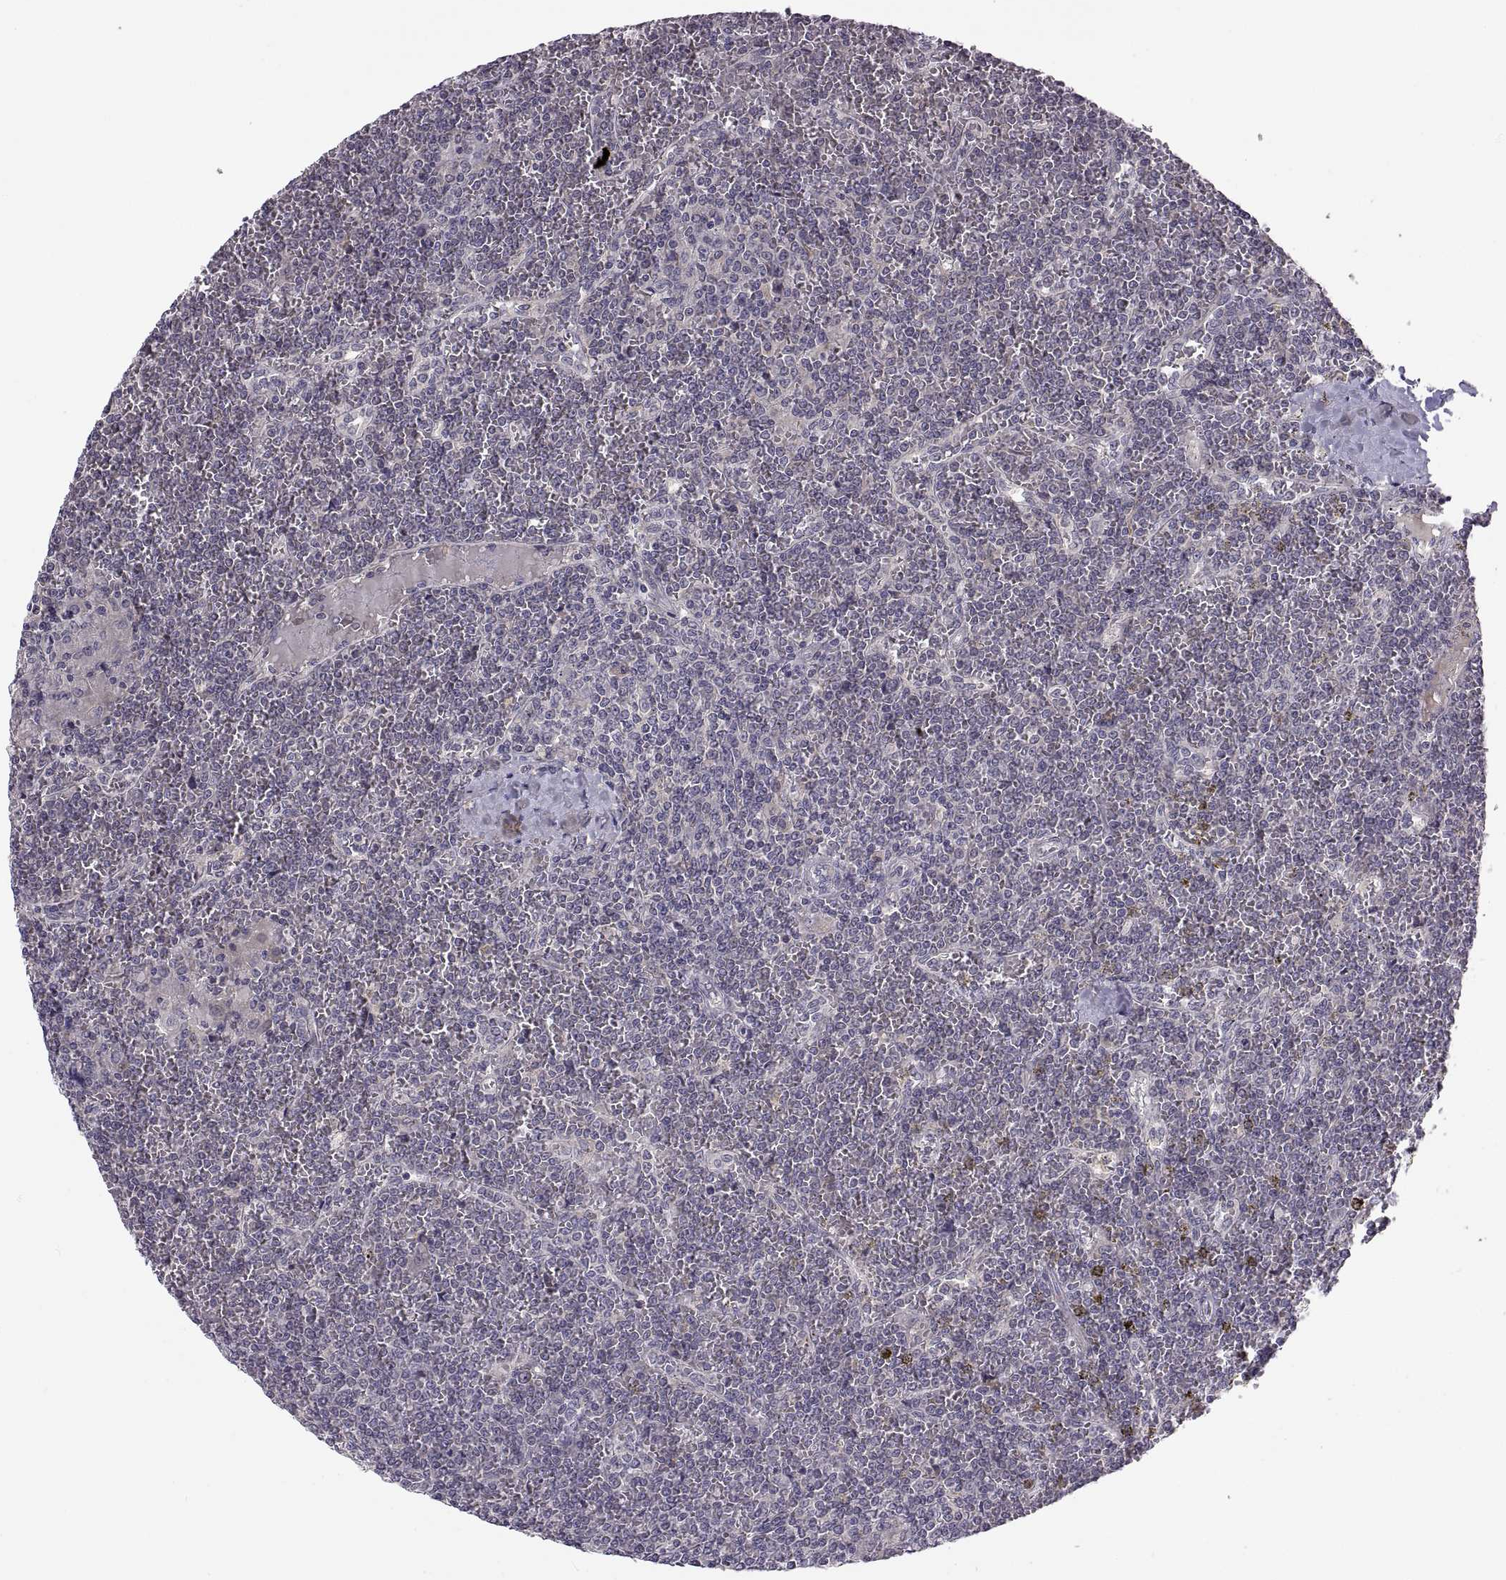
{"staining": {"intensity": "negative", "quantity": "none", "location": "none"}, "tissue": "lymphoma", "cell_type": "Tumor cells", "image_type": "cancer", "snomed": [{"axis": "morphology", "description": "Malignant lymphoma, non-Hodgkin's type, Low grade"}, {"axis": "topography", "description": "Spleen"}], "caption": "Malignant lymphoma, non-Hodgkin's type (low-grade) was stained to show a protein in brown. There is no significant positivity in tumor cells.", "gene": "ACSBG2", "patient": {"sex": "female", "age": 19}}